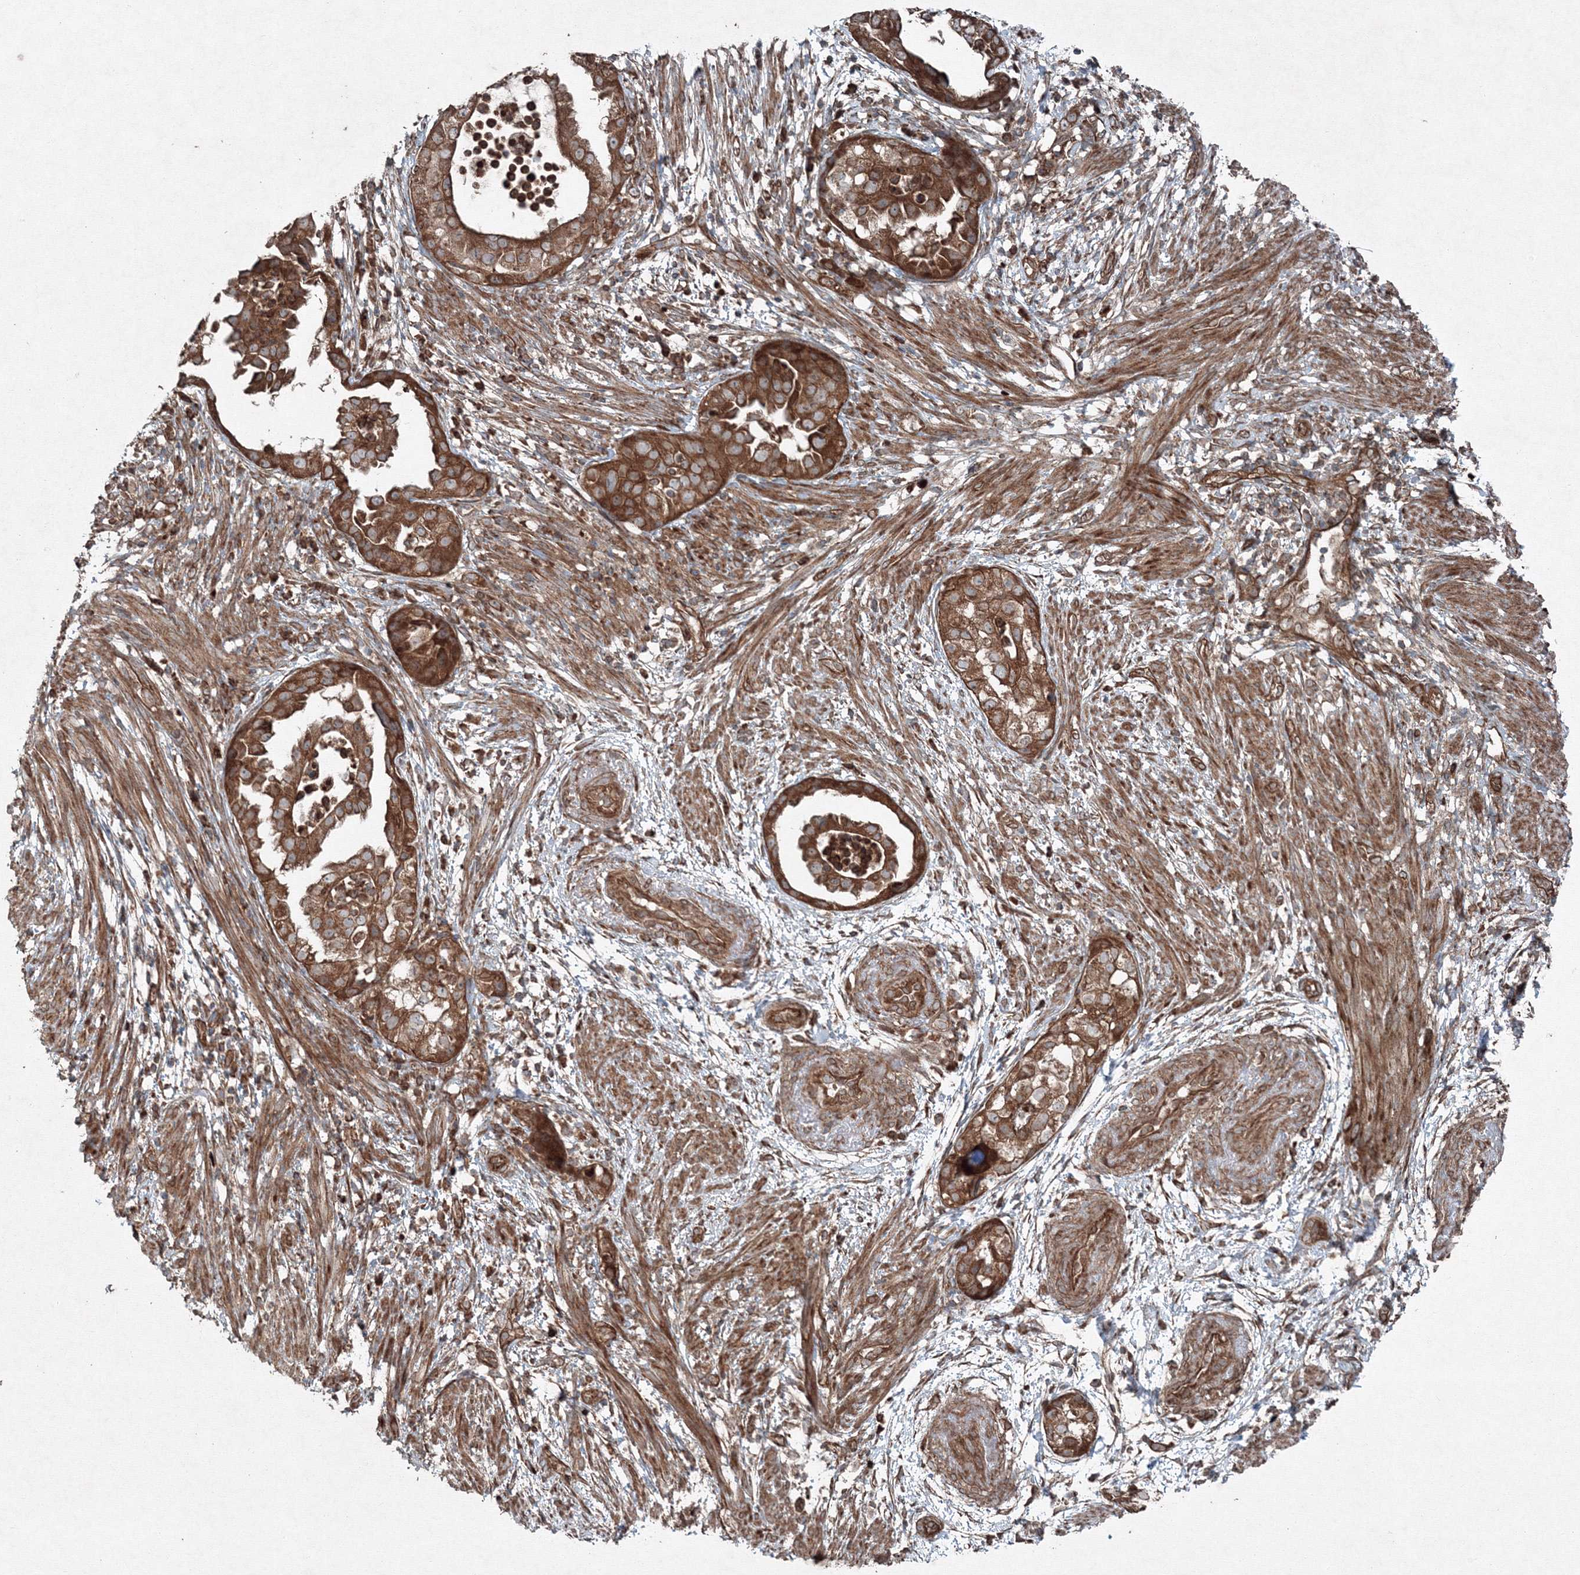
{"staining": {"intensity": "strong", "quantity": ">75%", "location": "cytoplasmic/membranous"}, "tissue": "endometrial cancer", "cell_type": "Tumor cells", "image_type": "cancer", "snomed": [{"axis": "morphology", "description": "Adenocarcinoma, NOS"}, {"axis": "topography", "description": "Endometrium"}], "caption": "IHC micrograph of neoplastic tissue: human adenocarcinoma (endometrial) stained using immunohistochemistry (IHC) shows high levels of strong protein expression localized specifically in the cytoplasmic/membranous of tumor cells, appearing as a cytoplasmic/membranous brown color.", "gene": "COPS7B", "patient": {"sex": "female", "age": 85}}